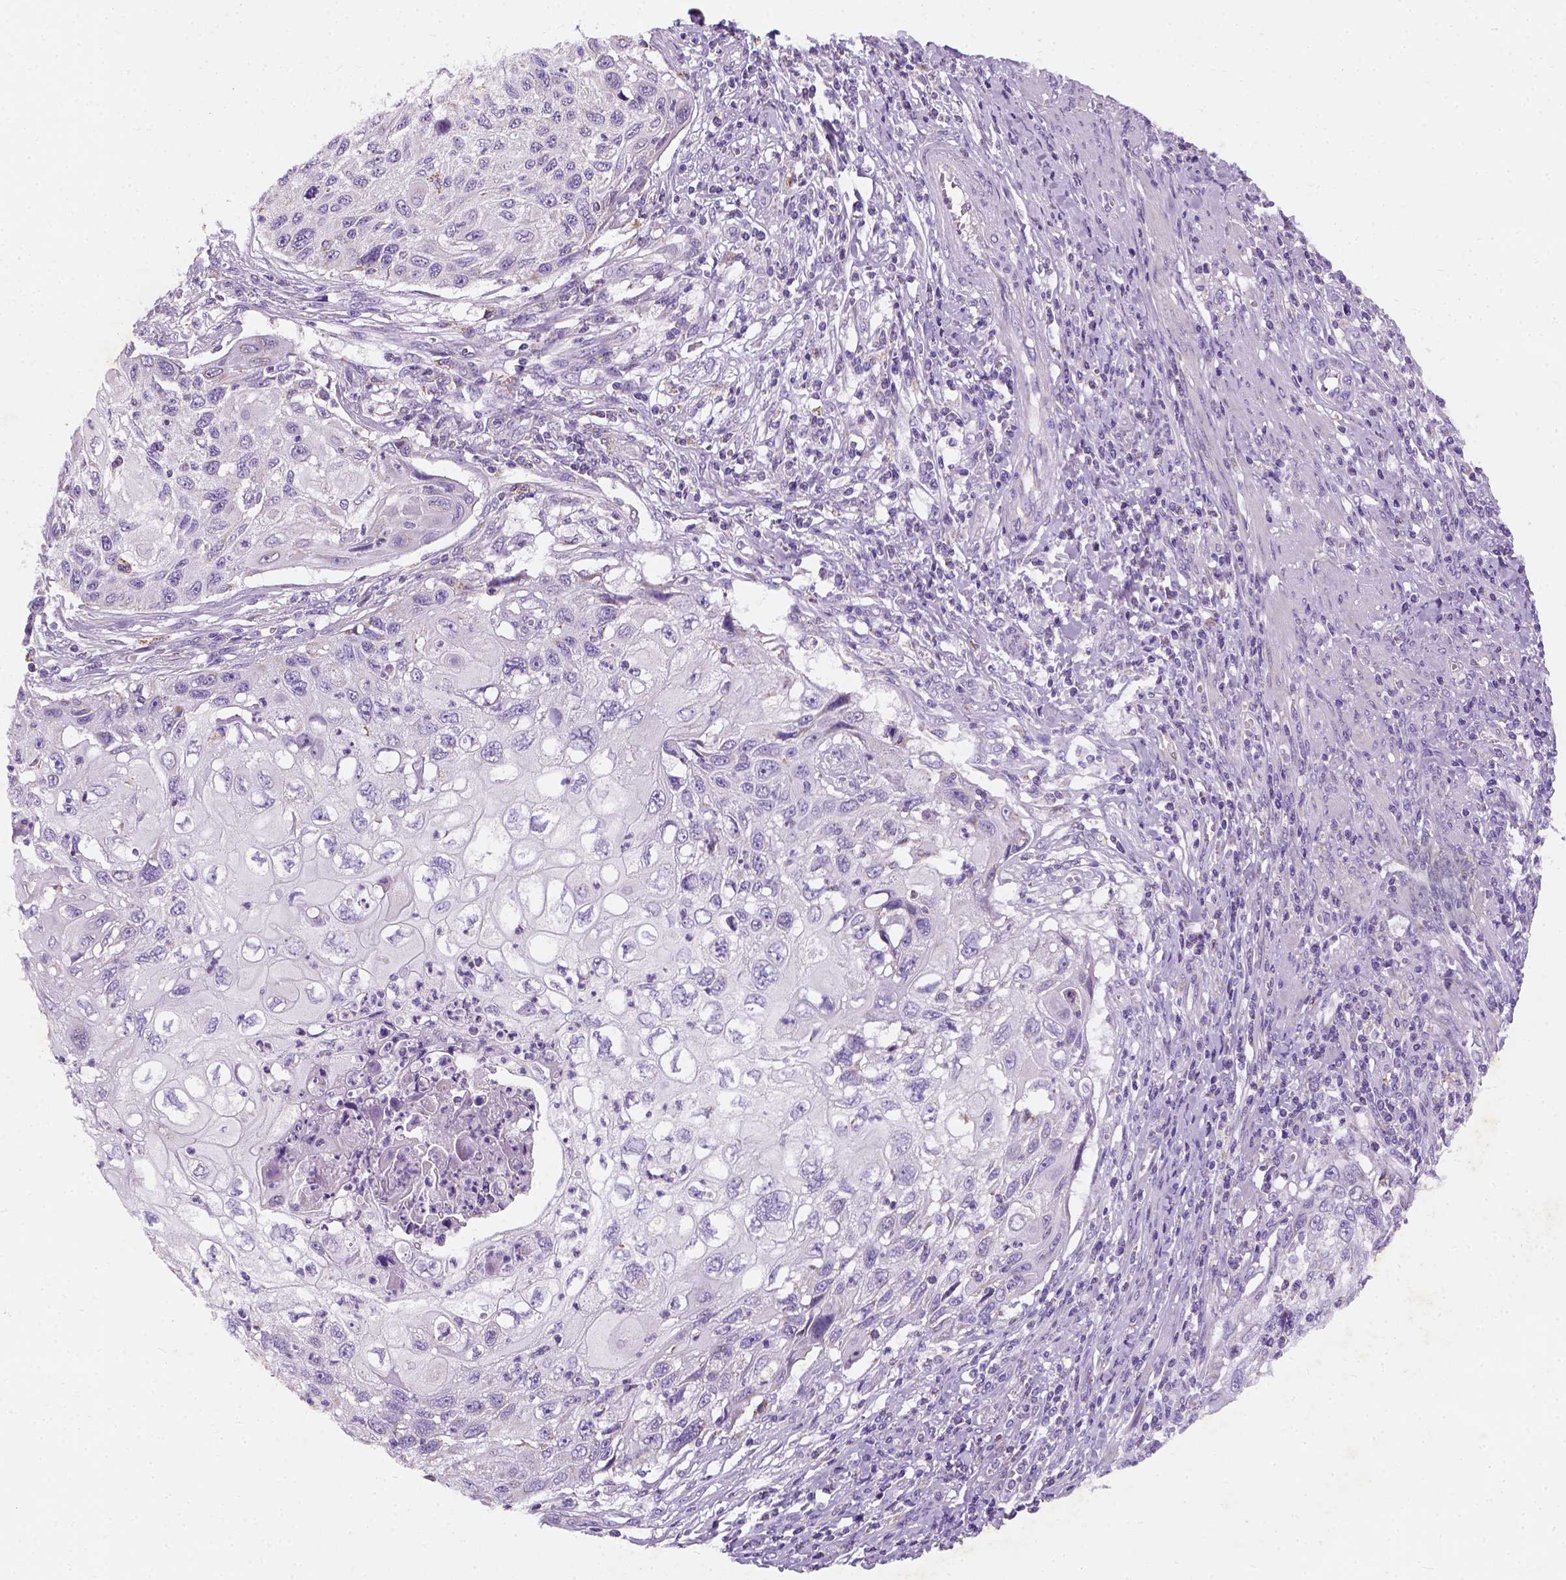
{"staining": {"intensity": "negative", "quantity": "none", "location": "none"}, "tissue": "cervical cancer", "cell_type": "Tumor cells", "image_type": "cancer", "snomed": [{"axis": "morphology", "description": "Squamous cell carcinoma, NOS"}, {"axis": "topography", "description": "Cervix"}], "caption": "The micrograph demonstrates no significant staining in tumor cells of cervical cancer.", "gene": "CHODL", "patient": {"sex": "female", "age": 70}}